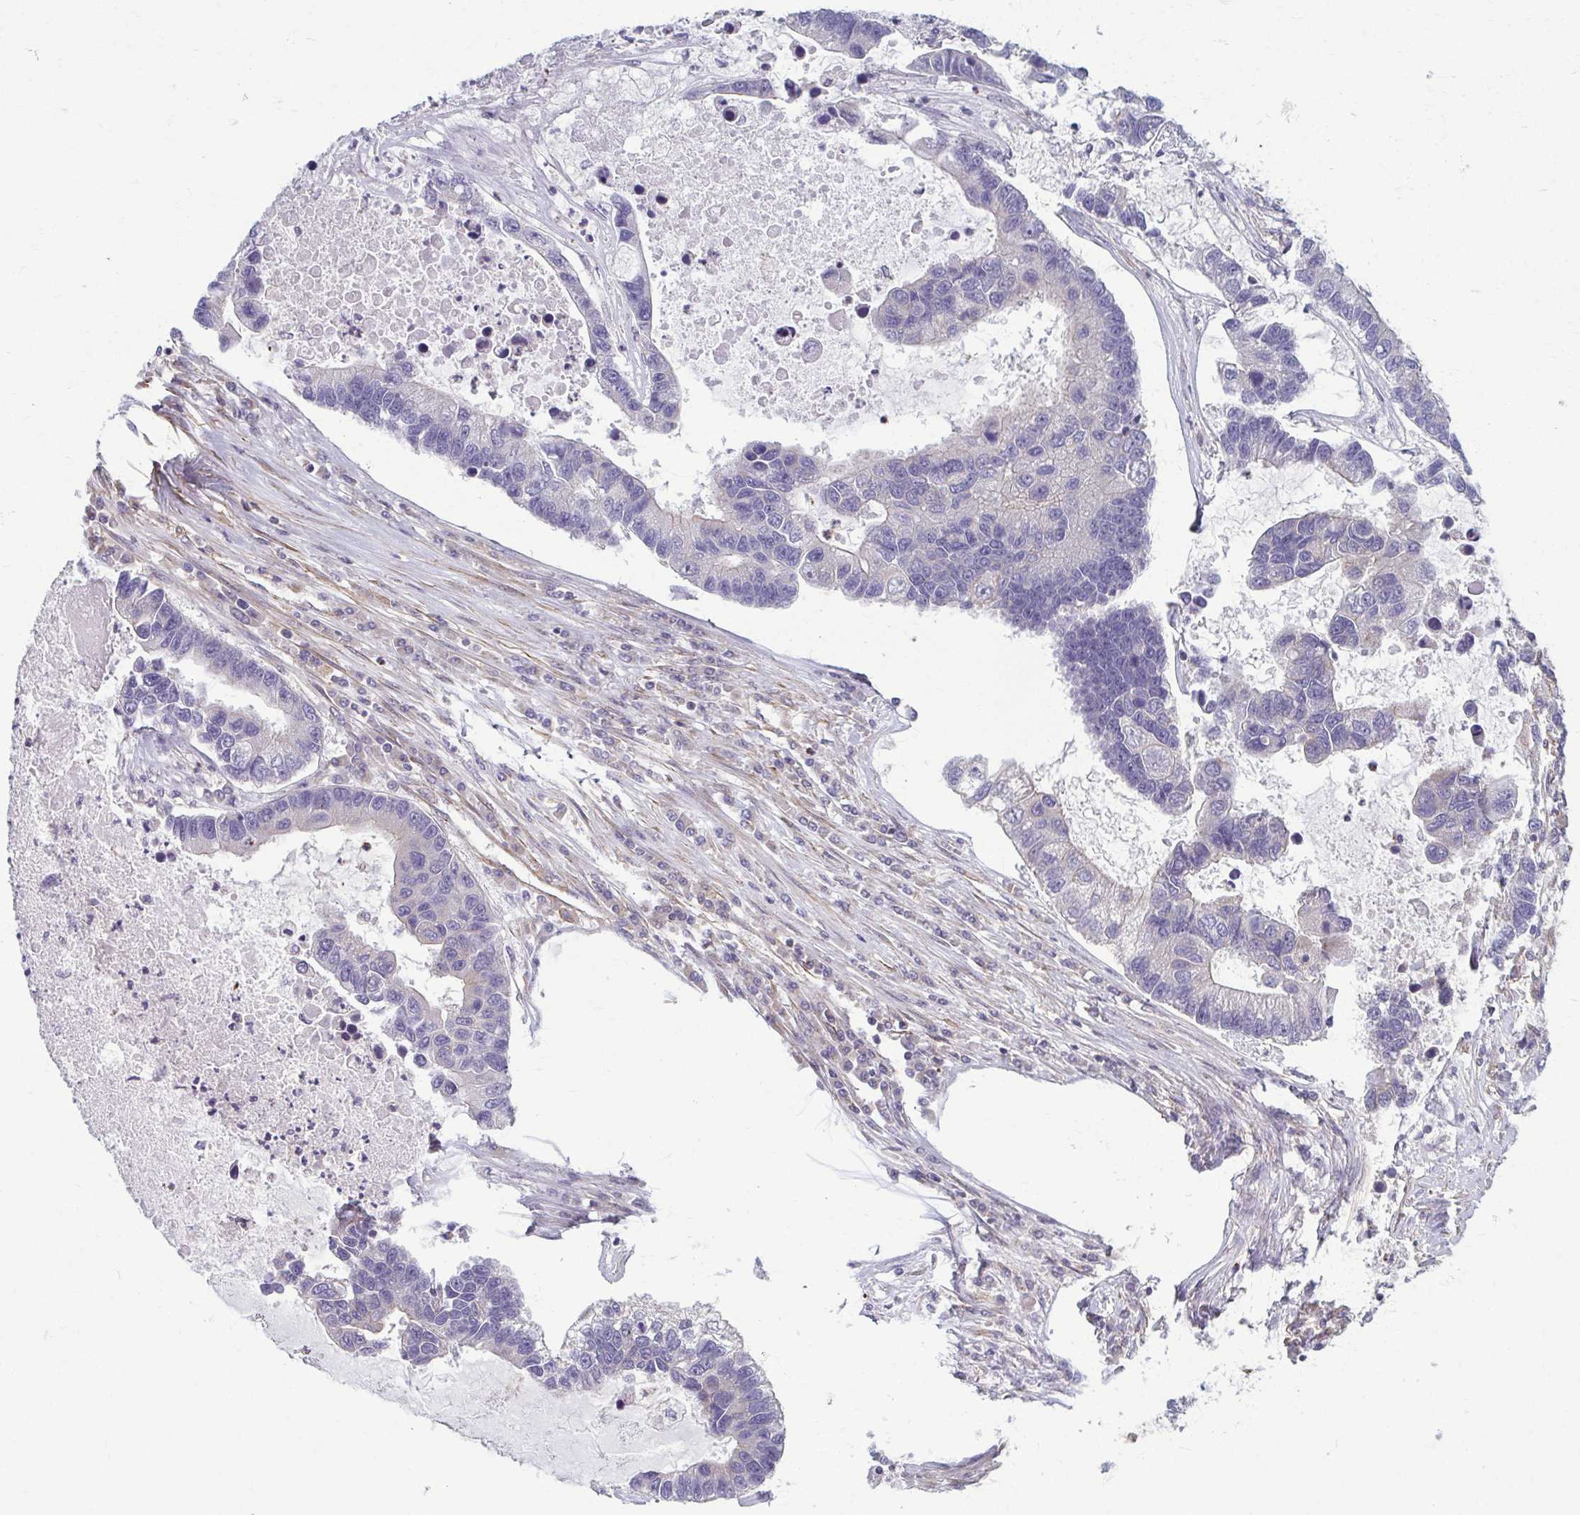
{"staining": {"intensity": "negative", "quantity": "none", "location": "none"}, "tissue": "lung cancer", "cell_type": "Tumor cells", "image_type": "cancer", "snomed": [{"axis": "morphology", "description": "Adenocarcinoma, NOS"}, {"axis": "topography", "description": "Bronchus"}, {"axis": "topography", "description": "Lung"}], "caption": "The immunohistochemistry image has no significant staining in tumor cells of lung adenocarcinoma tissue. Brightfield microscopy of IHC stained with DAB (brown) and hematoxylin (blue), captured at high magnification.", "gene": "EID2B", "patient": {"sex": "female", "age": 51}}